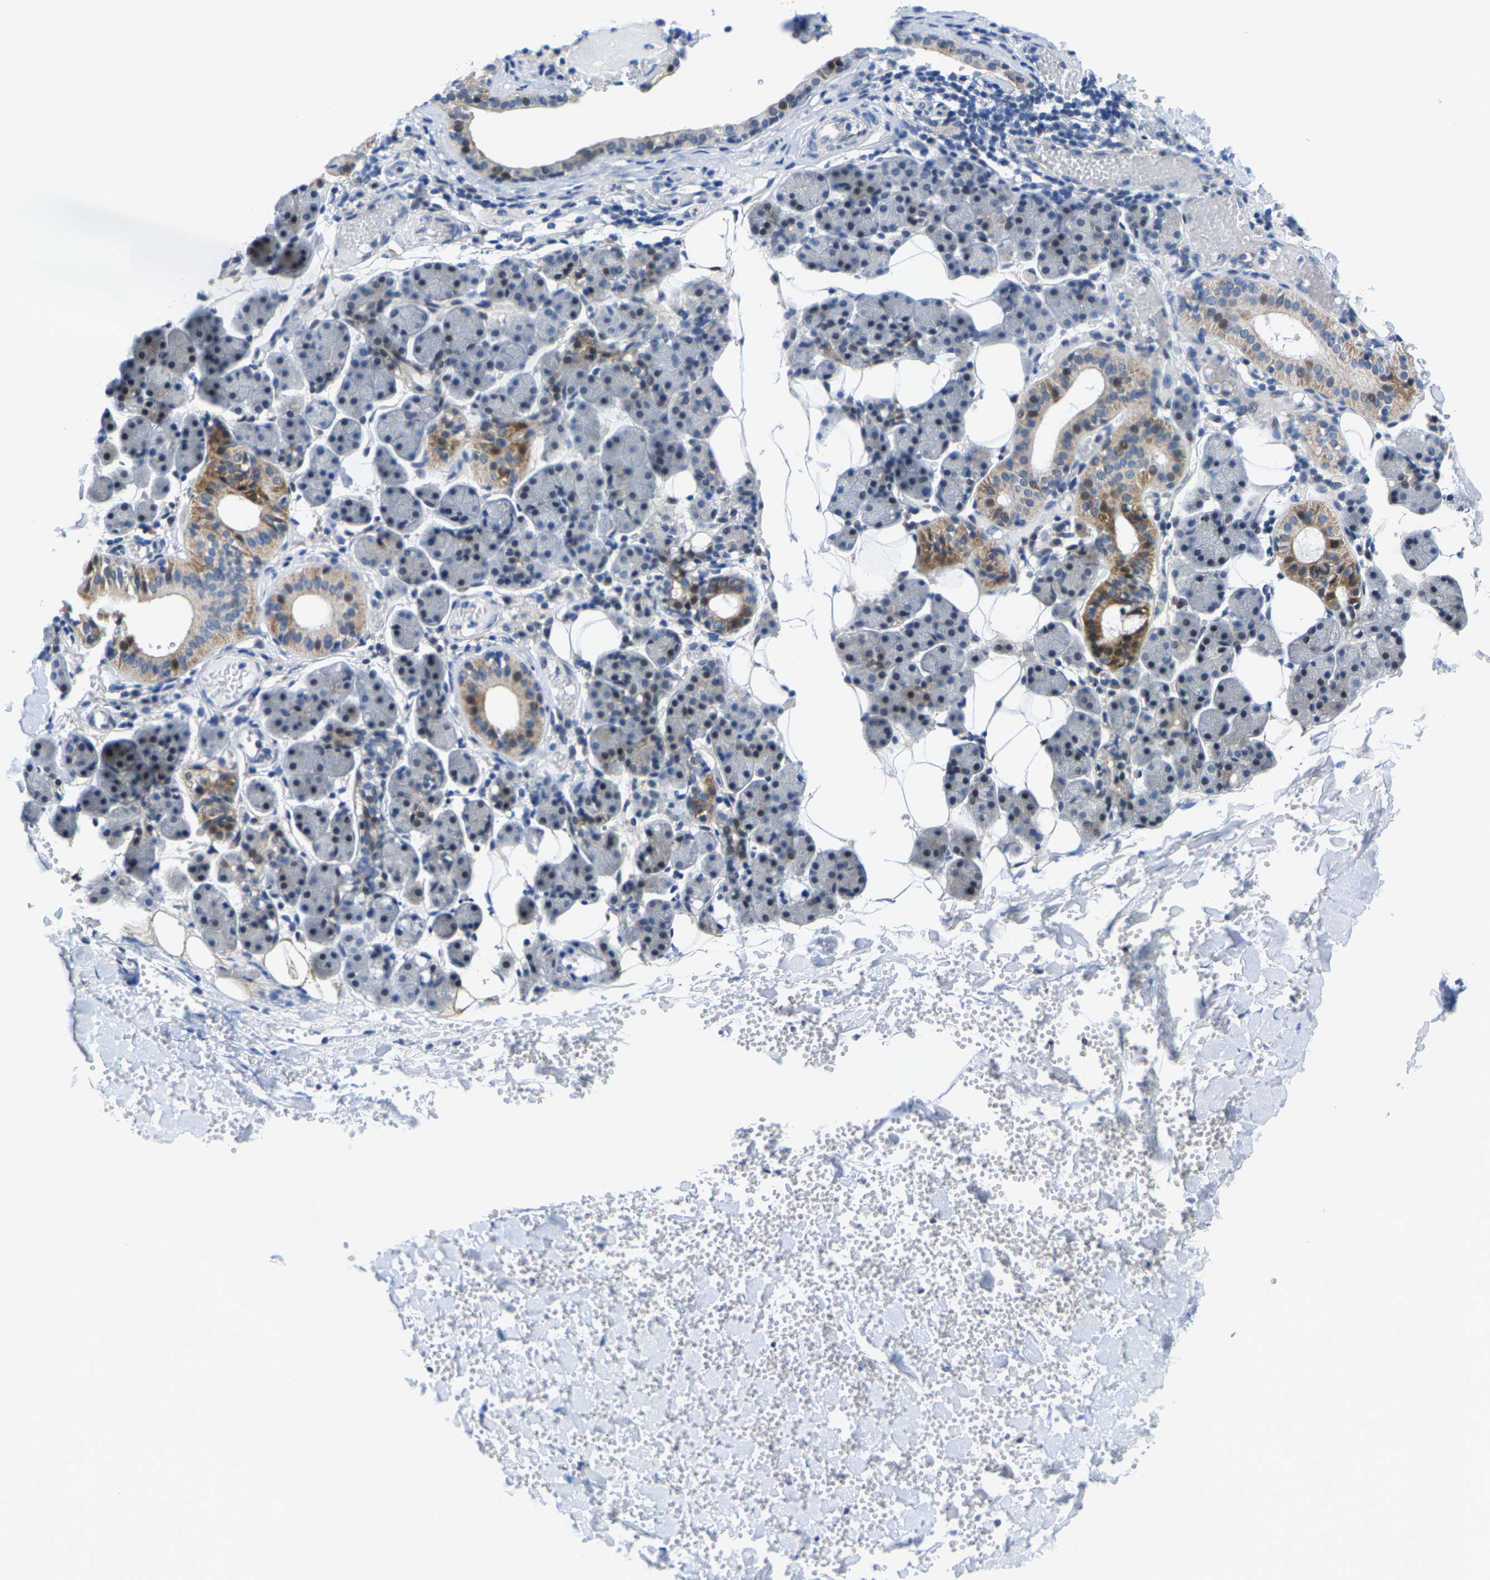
{"staining": {"intensity": "moderate", "quantity": "<25%", "location": "cytoplasmic/membranous"}, "tissue": "salivary gland", "cell_type": "Glandular cells", "image_type": "normal", "snomed": [{"axis": "morphology", "description": "Normal tissue, NOS"}, {"axis": "topography", "description": "Salivary gland"}], "caption": "Brown immunohistochemical staining in benign human salivary gland demonstrates moderate cytoplasmic/membranous expression in about <25% of glandular cells. Nuclei are stained in blue.", "gene": "KLHL1", "patient": {"sex": "female", "age": 33}}